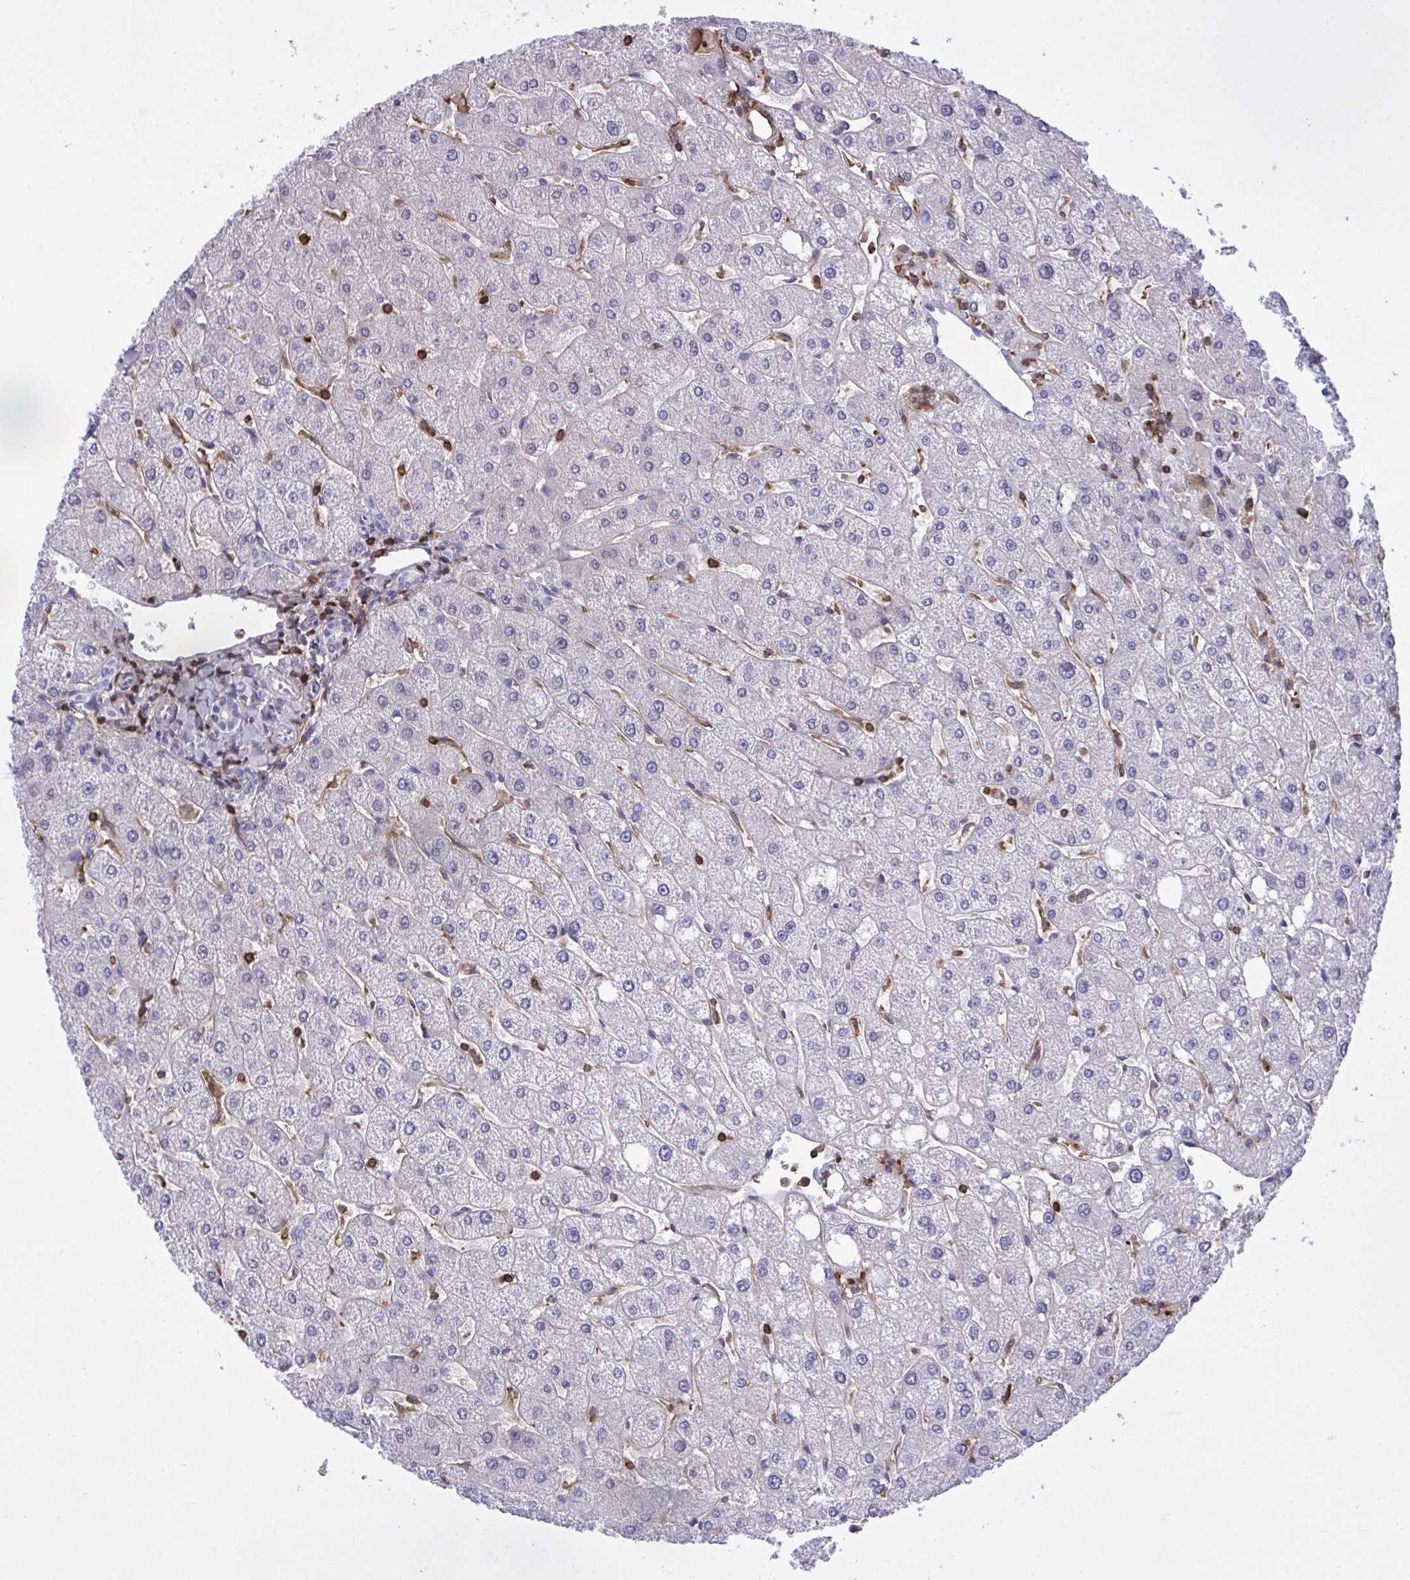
{"staining": {"intensity": "negative", "quantity": "none", "location": "none"}, "tissue": "liver", "cell_type": "Cholangiocytes", "image_type": "normal", "snomed": [{"axis": "morphology", "description": "Normal tissue, NOS"}, {"axis": "topography", "description": "Liver"}], "caption": "Cholangiocytes show no significant protein staining in benign liver. (DAB (3,3'-diaminobenzidine) IHC, high magnification).", "gene": "AP5M1", "patient": {"sex": "male", "age": 67}}